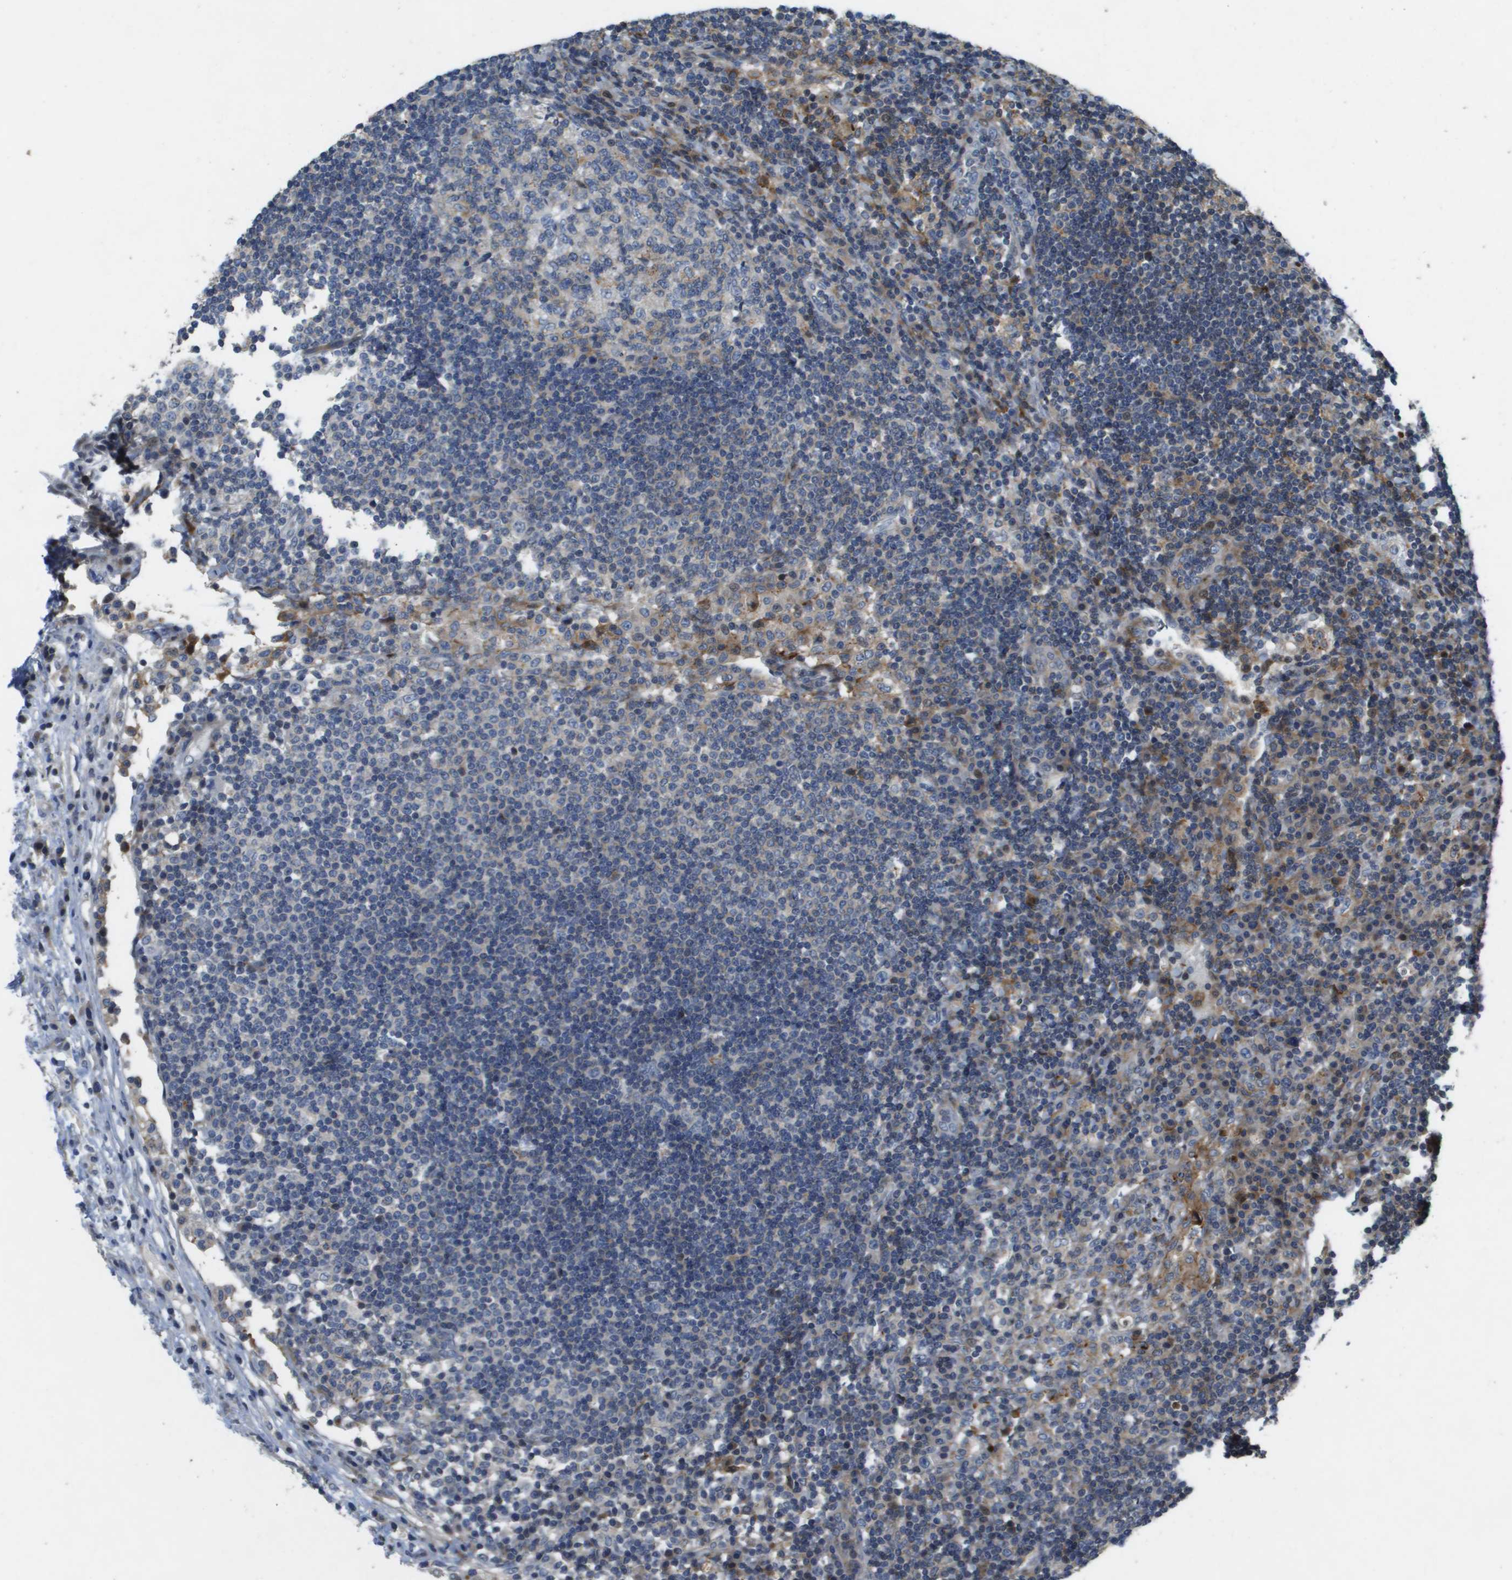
{"staining": {"intensity": "weak", "quantity": "<25%", "location": "nuclear"}, "tissue": "lymph node", "cell_type": "Germinal center cells", "image_type": "normal", "snomed": [{"axis": "morphology", "description": "Normal tissue, NOS"}, {"axis": "topography", "description": "Lymph node"}], "caption": "IHC micrograph of normal lymph node stained for a protein (brown), which shows no staining in germinal center cells.", "gene": "SCN4B", "patient": {"sex": "female", "age": 53}}